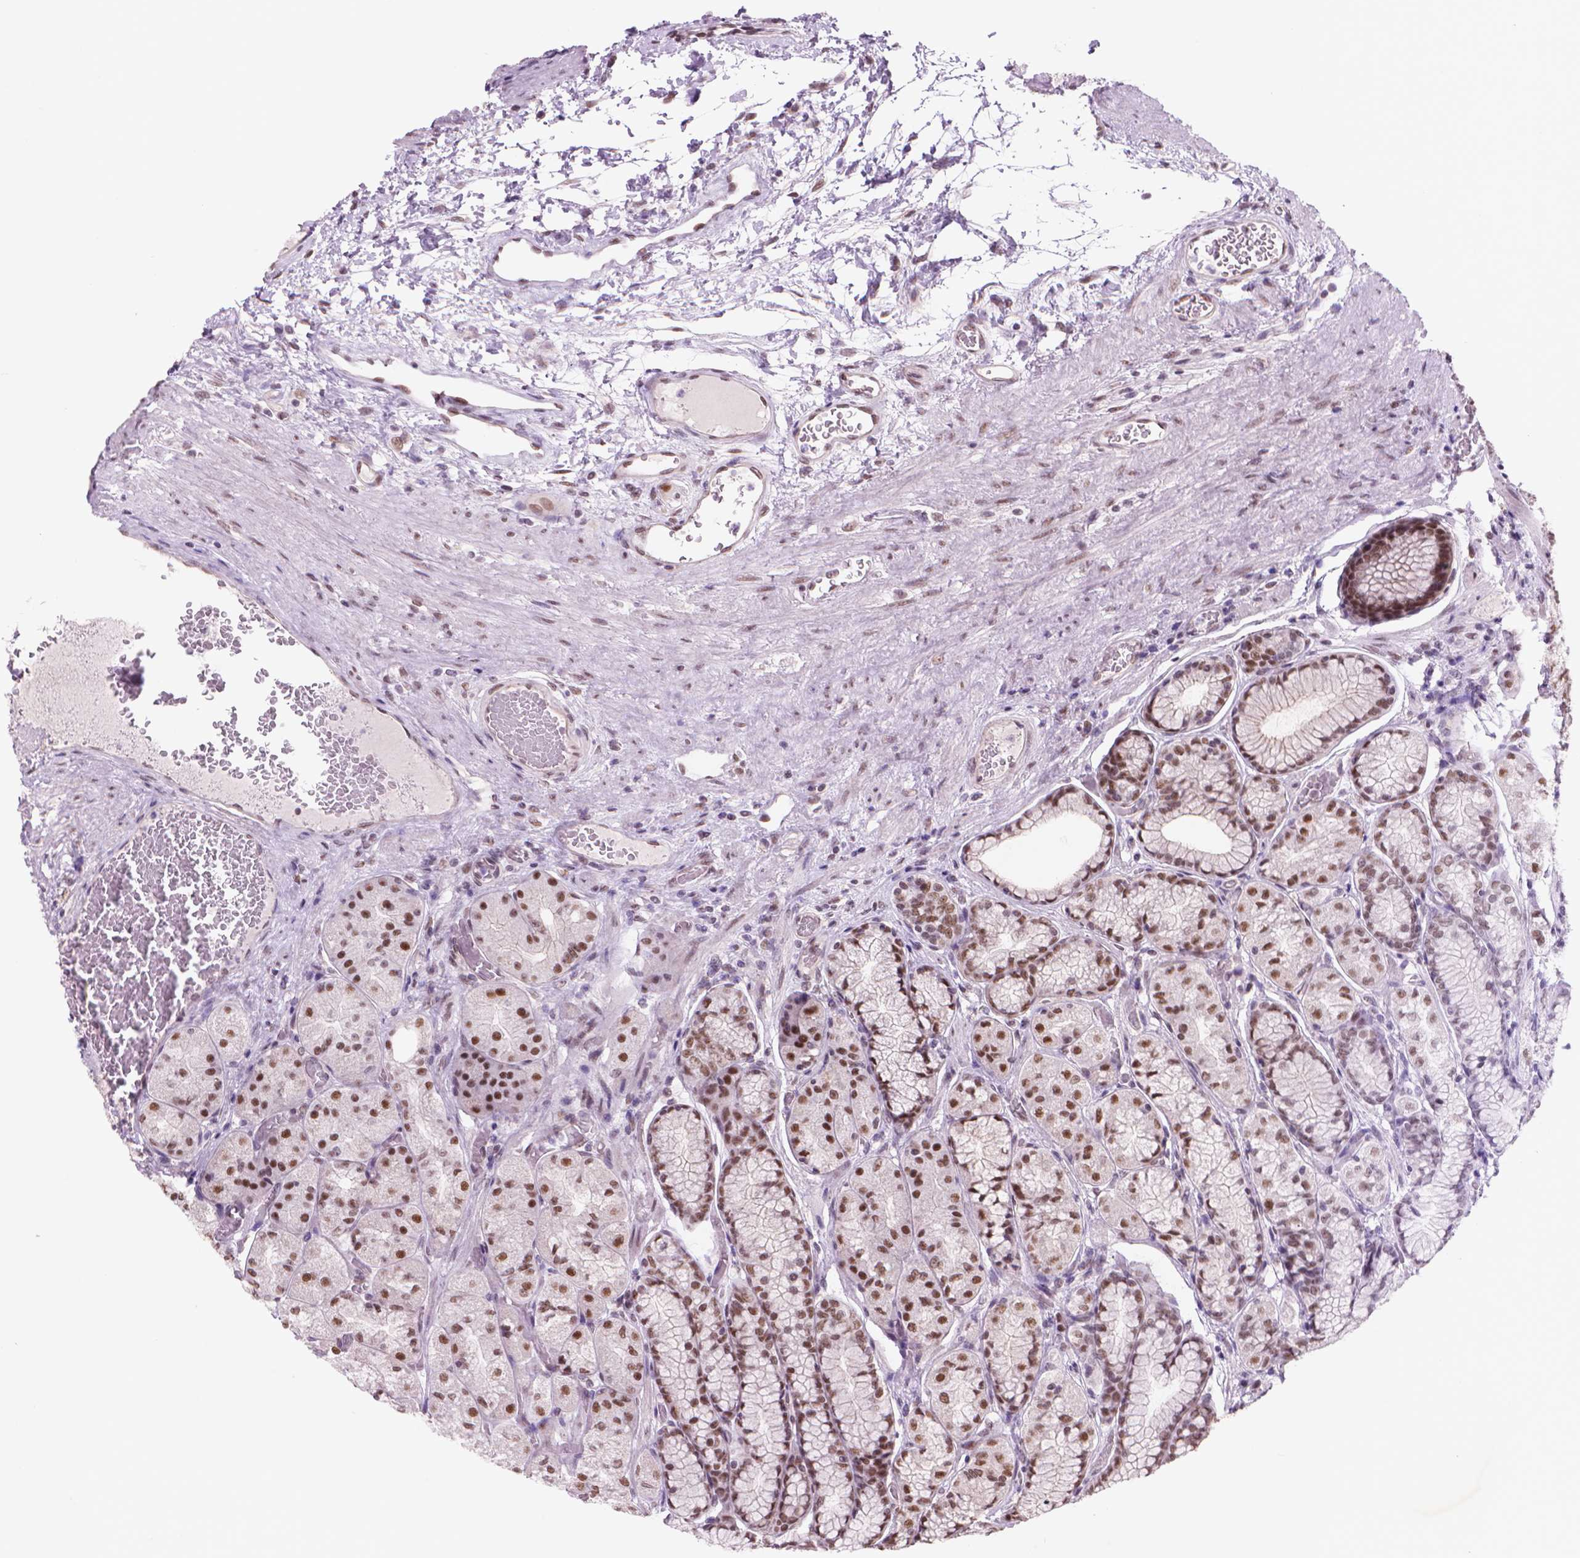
{"staining": {"intensity": "moderate", "quantity": "25%-75%", "location": "nuclear"}, "tissue": "stomach", "cell_type": "Glandular cells", "image_type": "normal", "snomed": [{"axis": "morphology", "description": "Normal tissue, NOS"}, {"axis": "morphology", "description": "Adenocarcinoma, NOS"}, {"axis": "morphology", "description": "Adenocarcinoma, High grade"}, {"axis": "topography", "description": "Stomach, upper"}, {"axis": "topography", "description": "Stomach"}], "caption": "Immunohistochemical staining of benign stomach exhibits moderate nuclear protein positivity in about 25%-75% of glandular cells. The staining was performed using DAB to visualize the protein expression in brown, while the nuclei were stained in blue with hematoxylin (Magnification: 20x).", "gene": "POLR3D", "patient": {"sex": "female", "age": 65}}